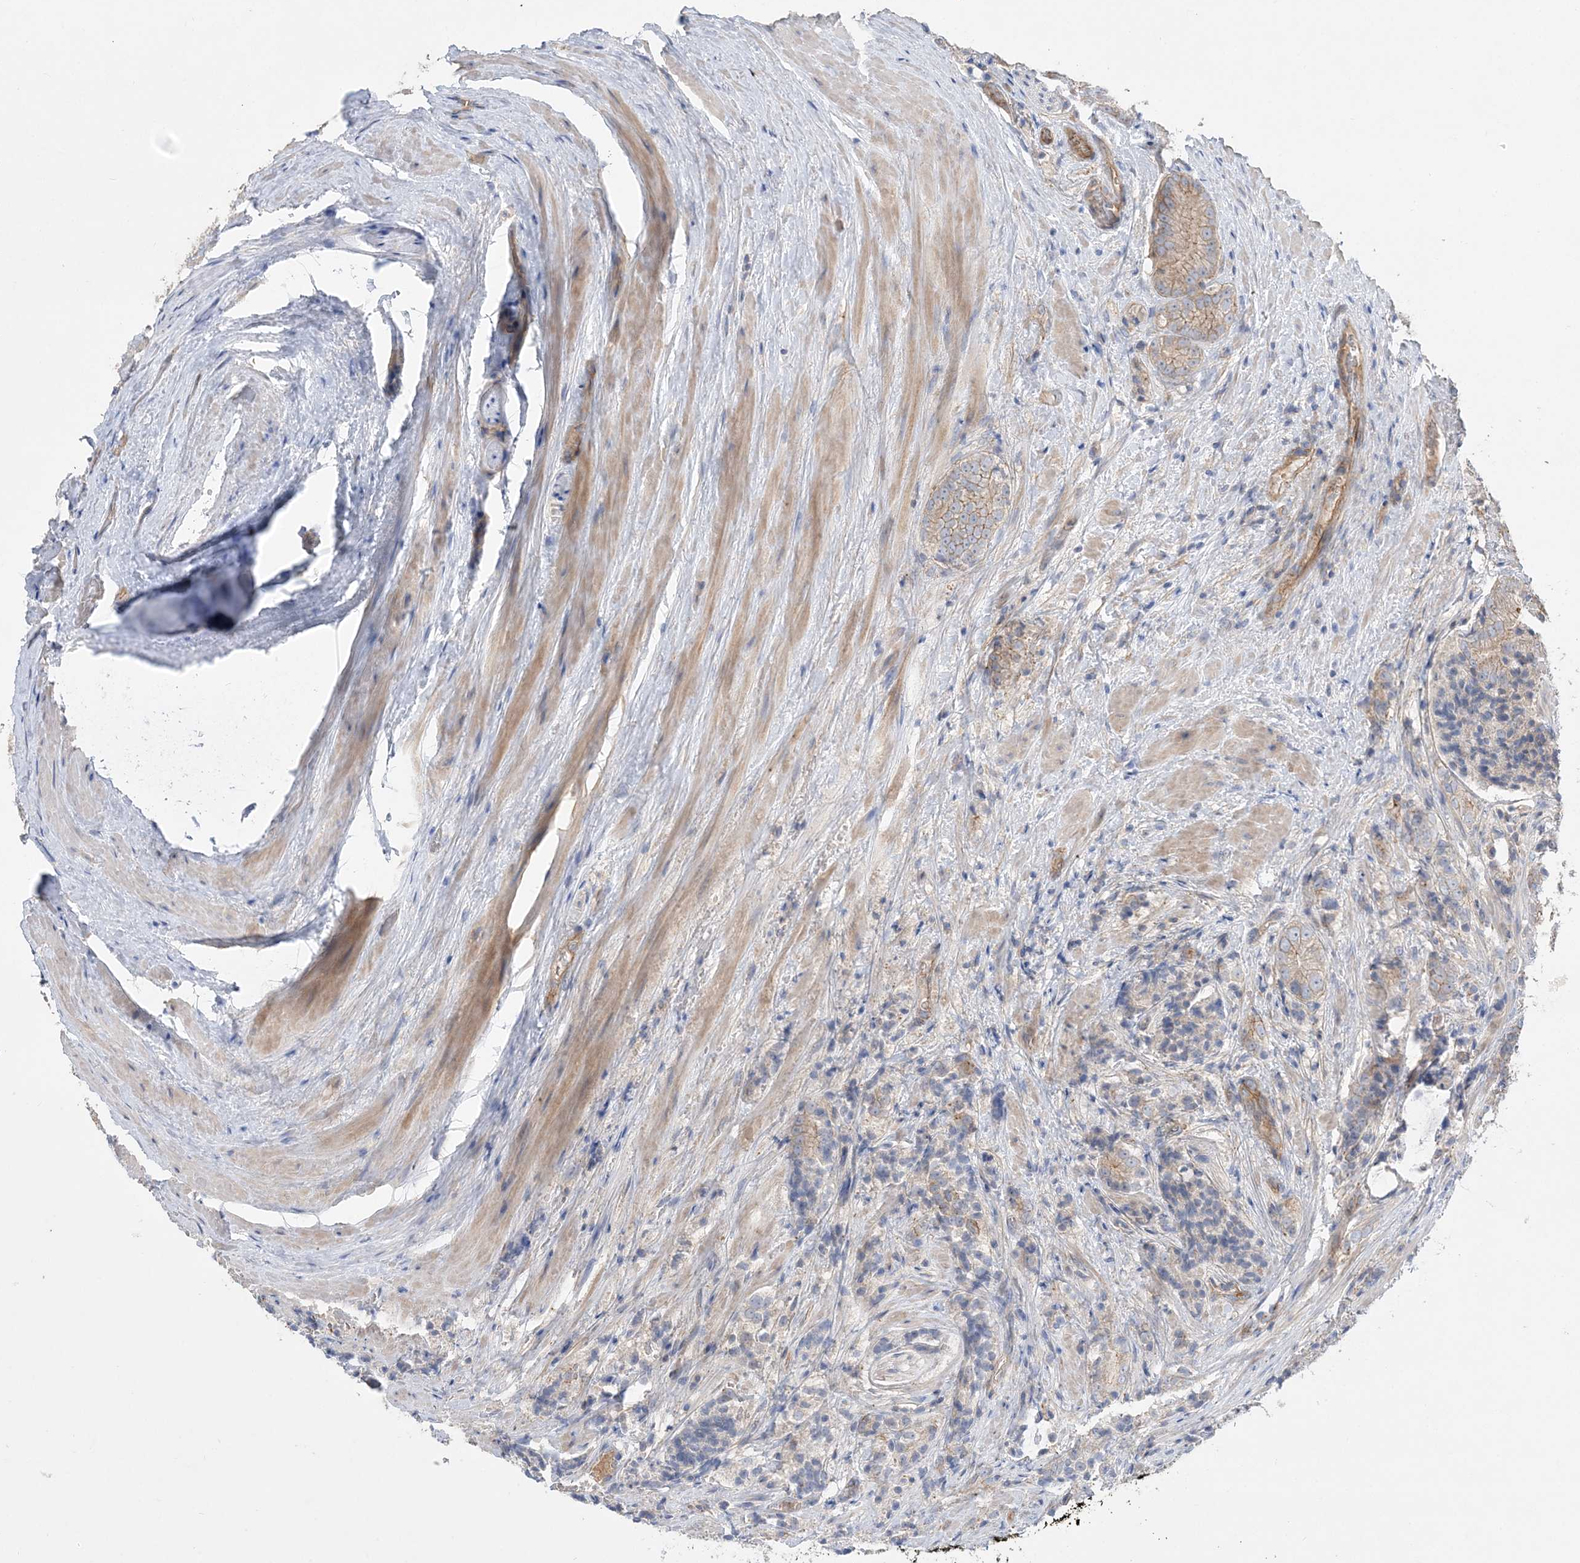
{"staining": {"intensity": "moderate", "quantity": "<25%", "location": "cytoplasmic/membranous"}, "tissue": "prostate cancer", "cell_type": "Tumor cells", "image_type": "cancer", "snomed": [{"axis": "morphology", "description": "Adenocarcinoma, High grade"}, {"axis": "topography", "description": "Prostate"}], "caption": "Immunohistochemical staining of human prostate adenocarcinoma (high-grade) exhibits moderate cytoplasmic/membranous protein positivity in about <25% of tumor cells.", "gene": "PIGC", "patient": {"sex": "male", "age": 57}}